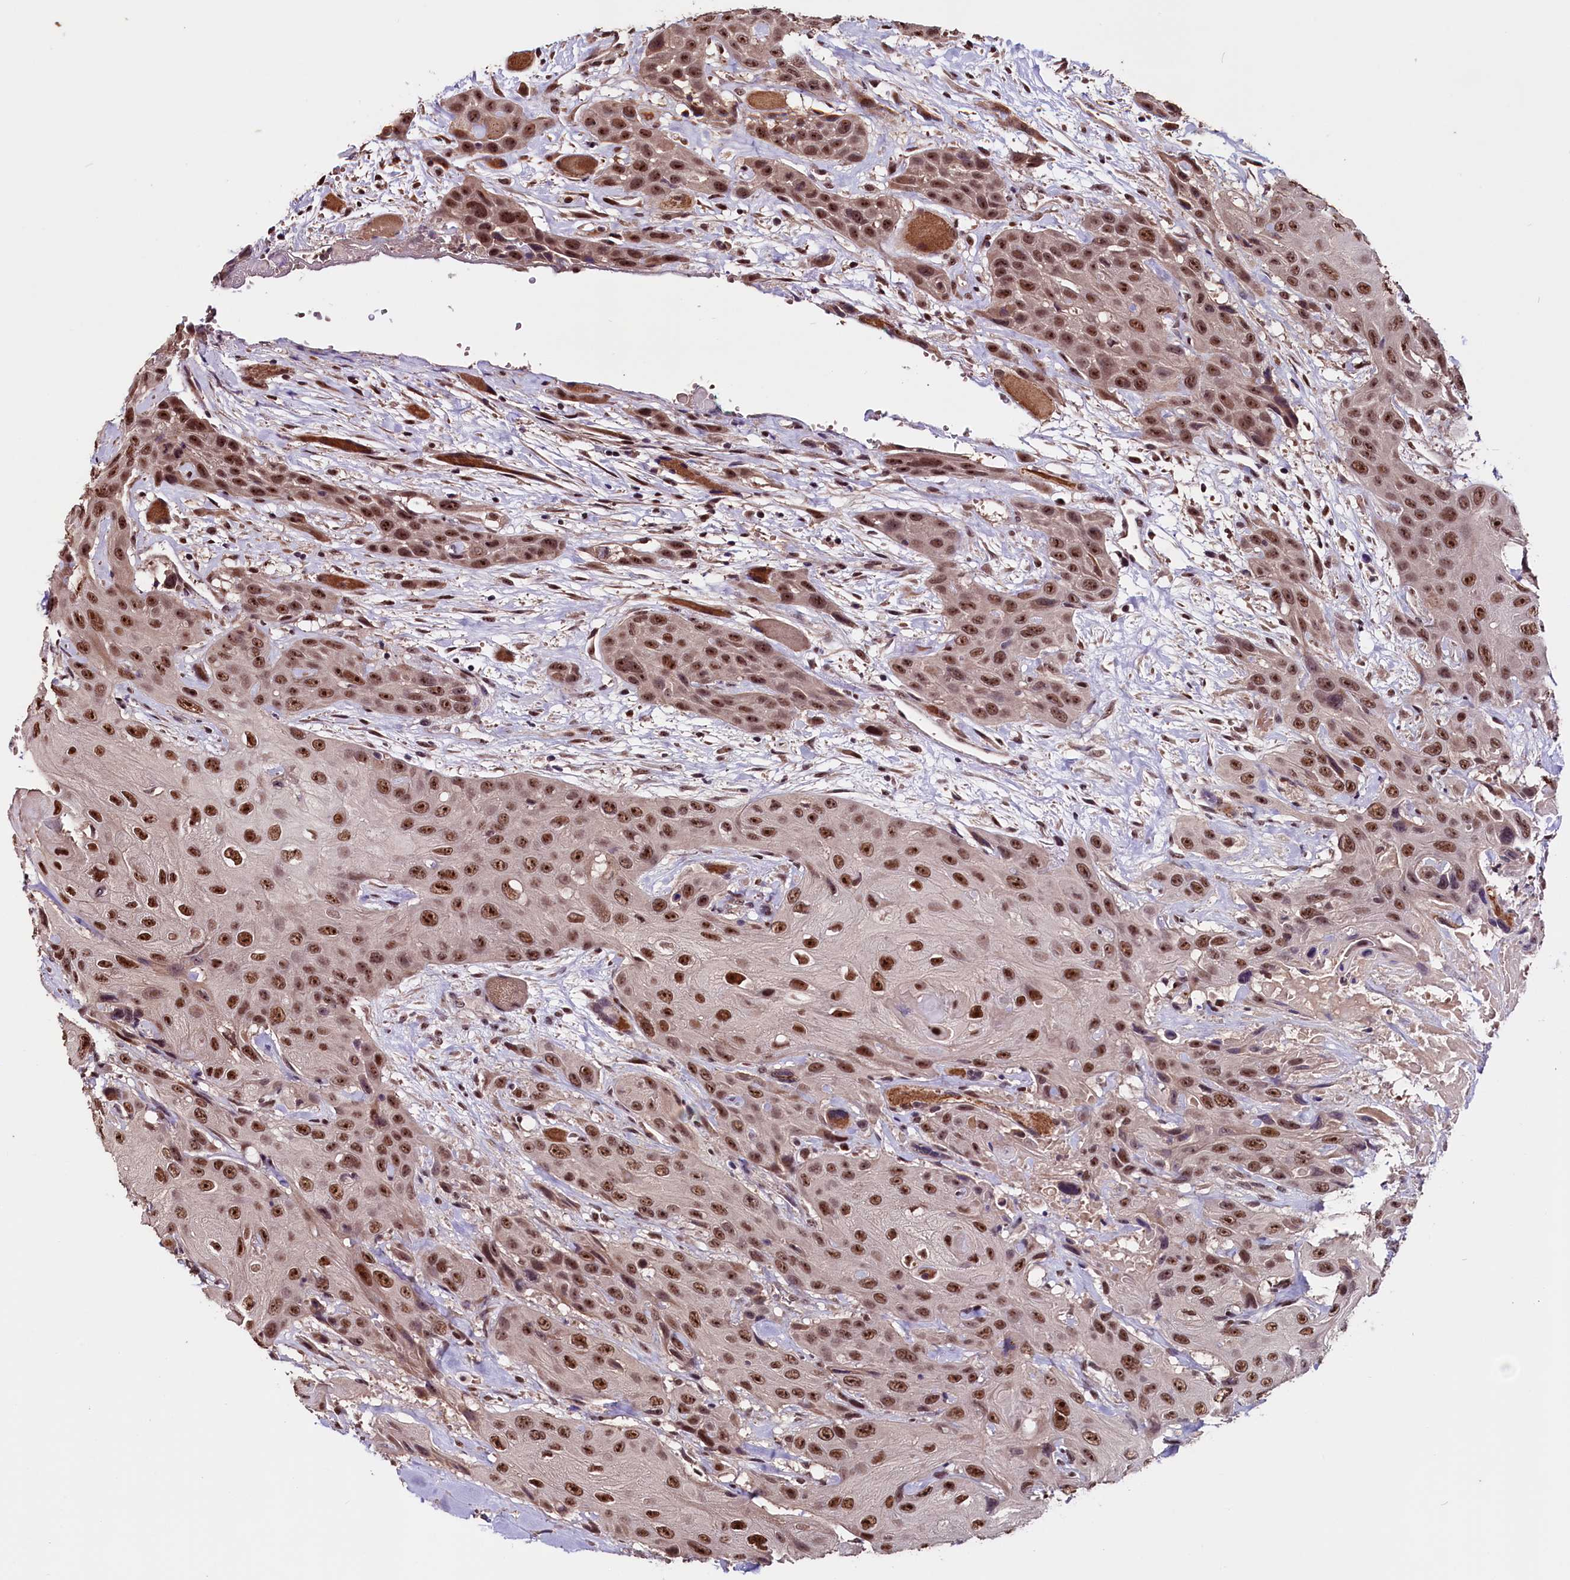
{"staining": {"intensity": "moderate", "quantity": ">75%", "location": "nuclear"}, "tissue": "head and neck cancer", "cell_type": "Tumor cells", "image_type": "cancer", "snomed": [{"axis": "morphology", "description": "Squamous cell carcinoma, NOS"}, {"axis": "topography", "description": "Head-Neck"}], "caption": "This image demonstrates head and neck cancer stained with immunohistochemistry to label a protein in brown. The nuclear of tumor cells show moderate positivity for the protein. Nuclei are counter-stained blue.", "gene": "RNMT", "patient": {"sex": "male", "age": 81}}